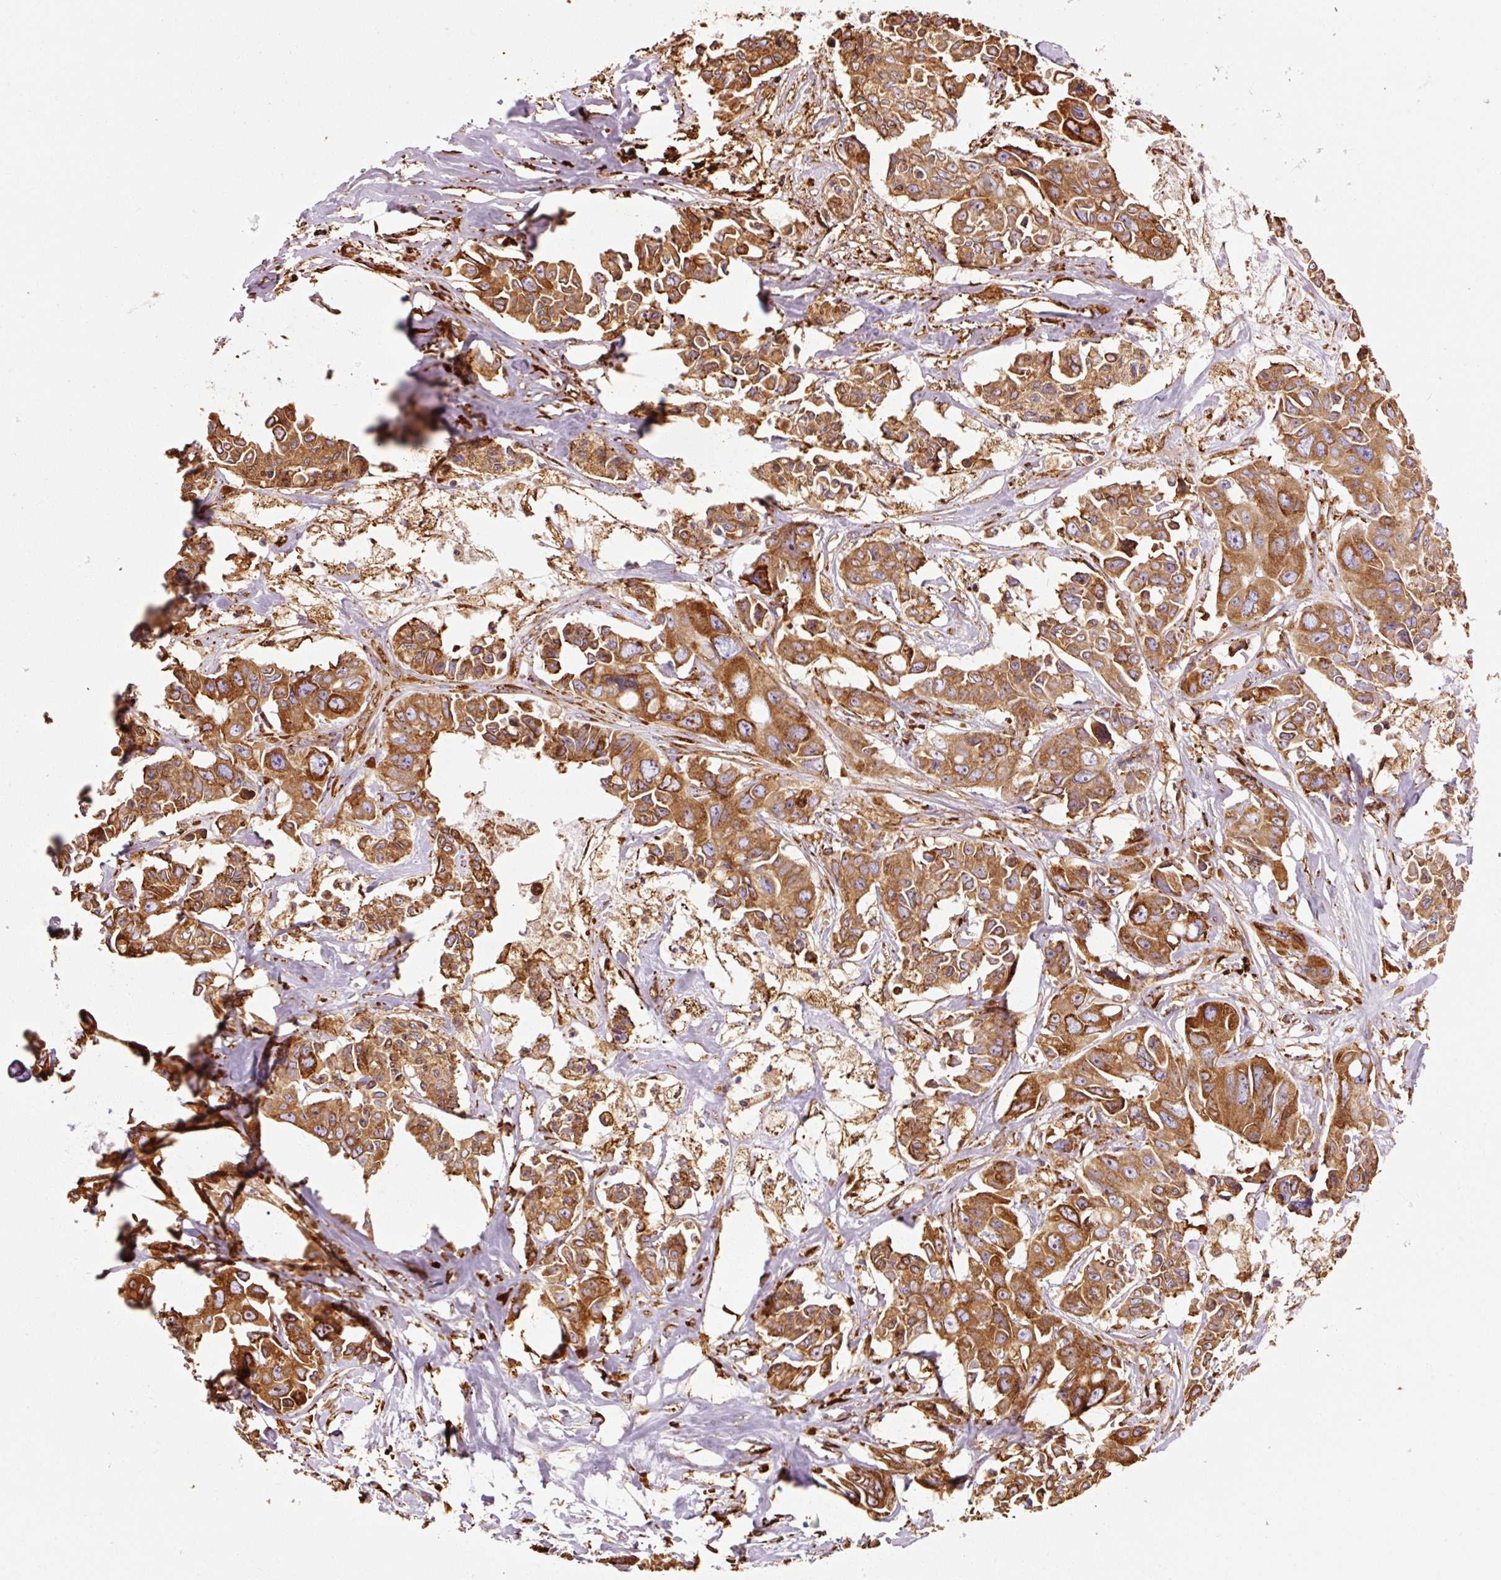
{"staining": {"intensity": "strong", "quantity": ">75%", "location": "cytoplasmic/membranous"}, "tissue": "colorectal cancer", "cell_type": "Tumor cells", "image_type": "cancer", "snomed": [{"axis": "morphology", "description": "Adenocarcinoma, NOS"}, {"axis": "topography", "description": "Rectum"}], "caption": "Colorectal adenocarcinoma was stained to show a protein in brown. There is high levels of strong cytoplasmic/membranous expression in approximately >75% of tumor cells. (DAB = brown stain, brightfield microscopy at high magnification).", "gene": "KLC1", "patient": {"sex": "male", "age": 87}}